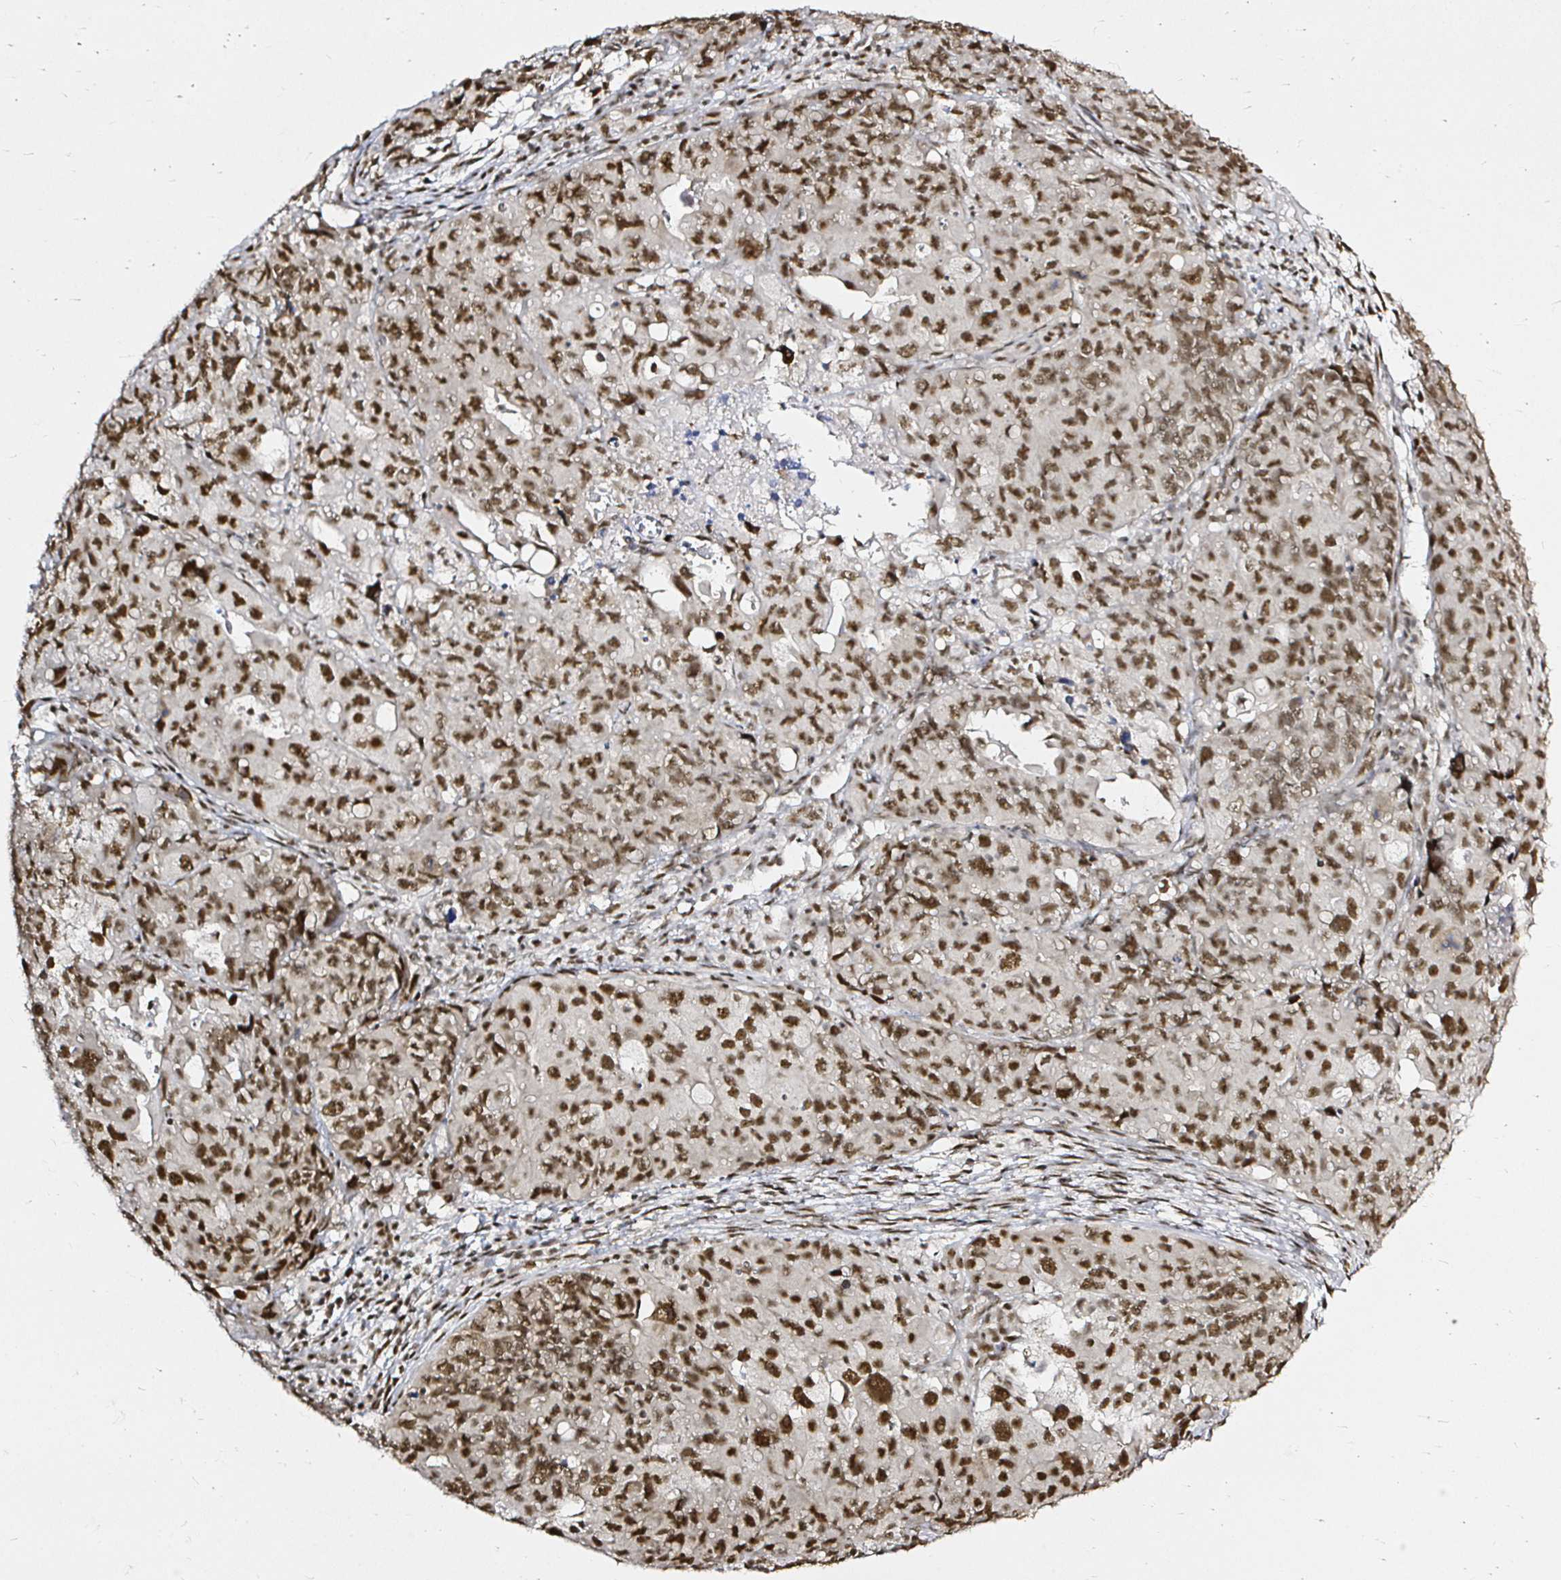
{"staining": {"intensity": "moderate", "quantity": ">75%", "location": "nuclear"}, "tissue": "endometrial cancer", "cell_type": "Tumor cells", "image_type": "cancer", "snomed": [{"axis": "morphology", "description": "Adenocarcinoma, NOS"}, {"axis": "topography", "description": "Uterus"}], "caption": "This photomicrograph exhibits immunohistochemistry (IHC) staining of endometrial cancer (adenocarcinoma), with medium moderate nuclear staining in approximately >75% of tumor cells.", "gene": "SNRPC", "patient": {"sex": "female", "age": 79}}